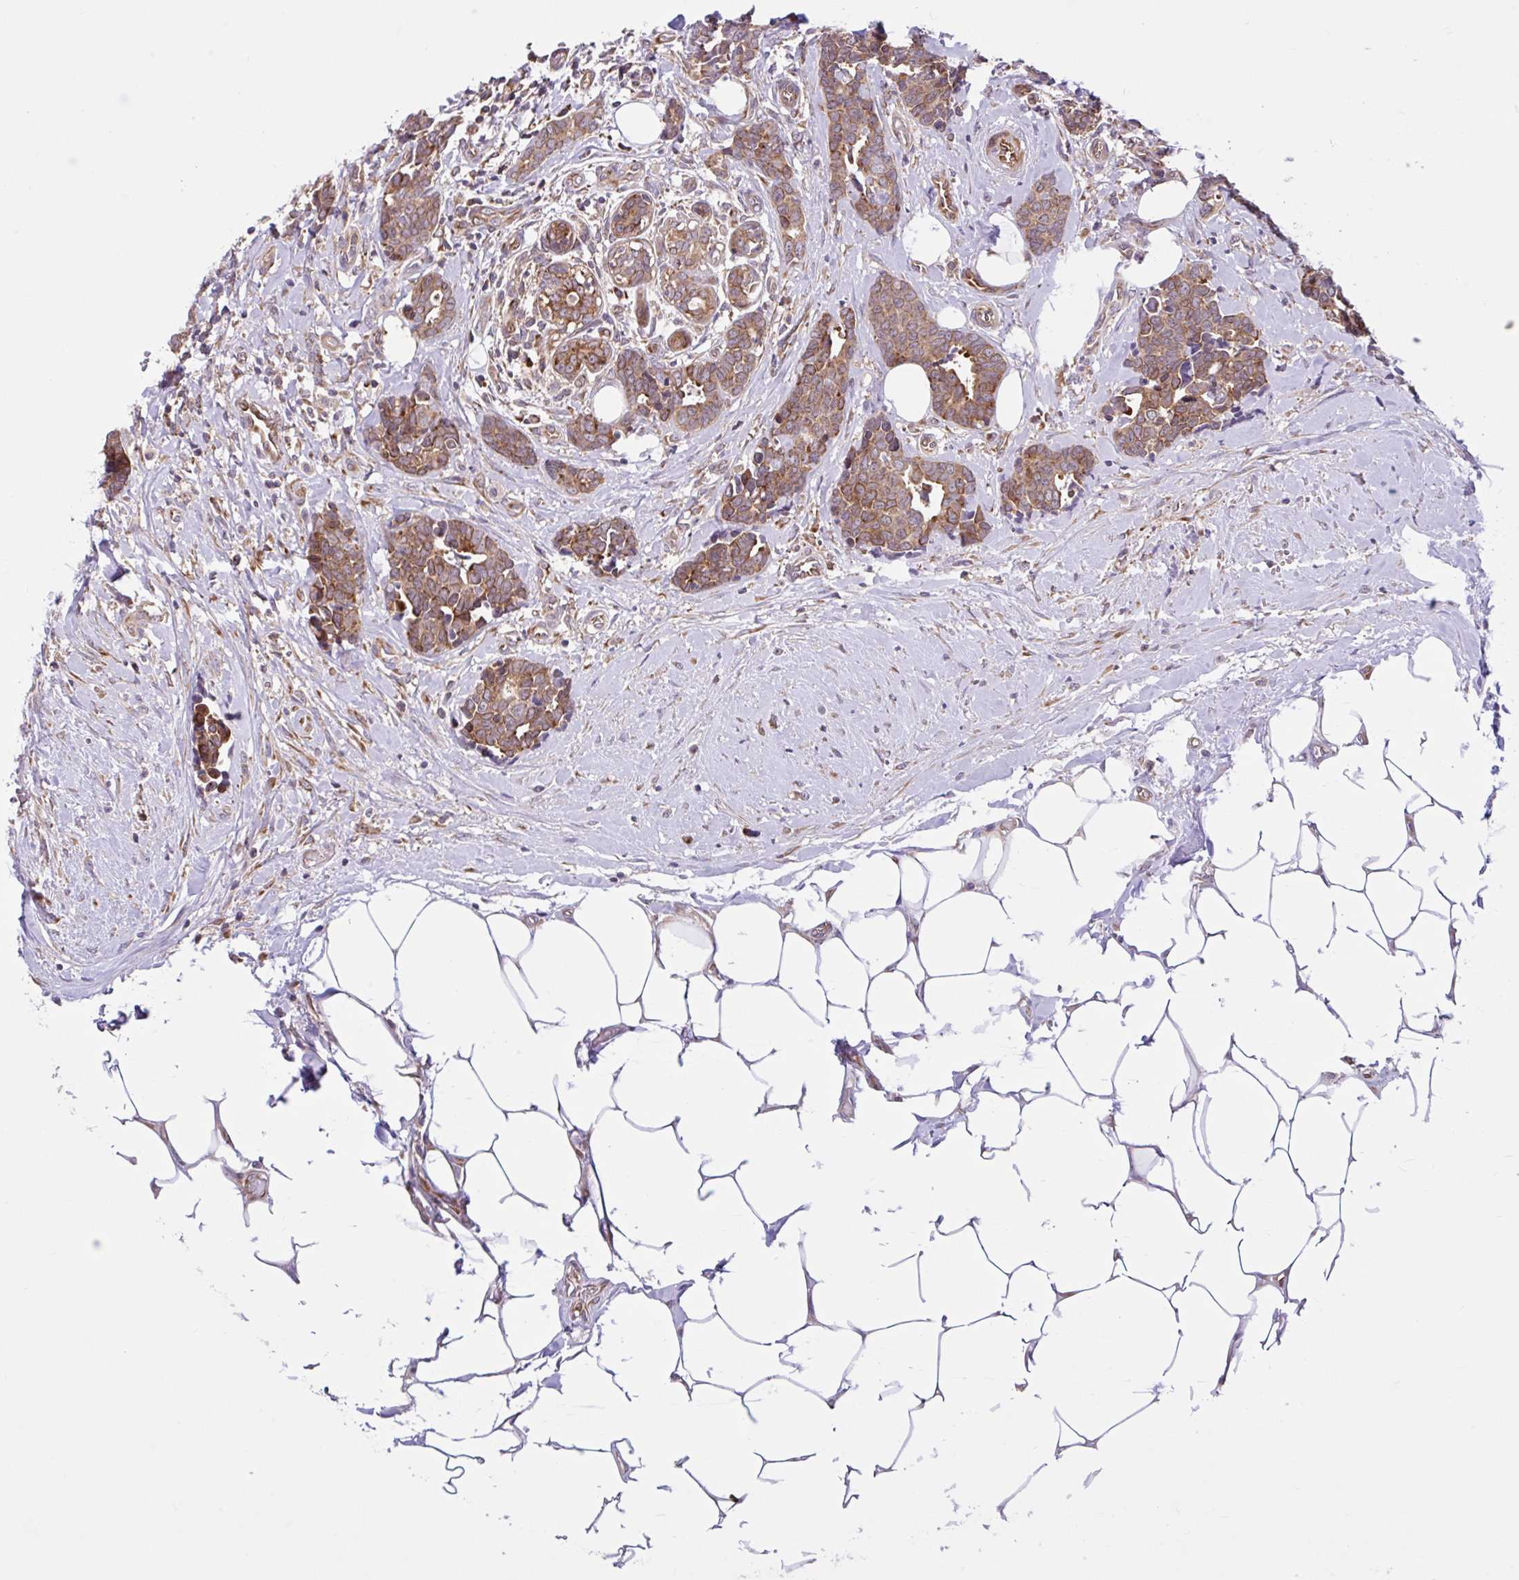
{"staining": {"intensity": "strong", "quantity": ">75%", "location": "cytoplasmic/membranous"}, "tissue": "breast cancer", "cell_type": "Tumor cells", "image_type": "cancer", "snomed": [{"axis": "morphology", "description": "Duct carcinoma"}, {"axis": "topography", "description": "Breast"}], "caption": "Breast cancer stained for a protein (brown) demonstrates strong cytoplasmic/membranous positive positivity in about >75% of tumor cells.", "gene": "NTPCR", "patient": {"sex": "female", "age": 71}}